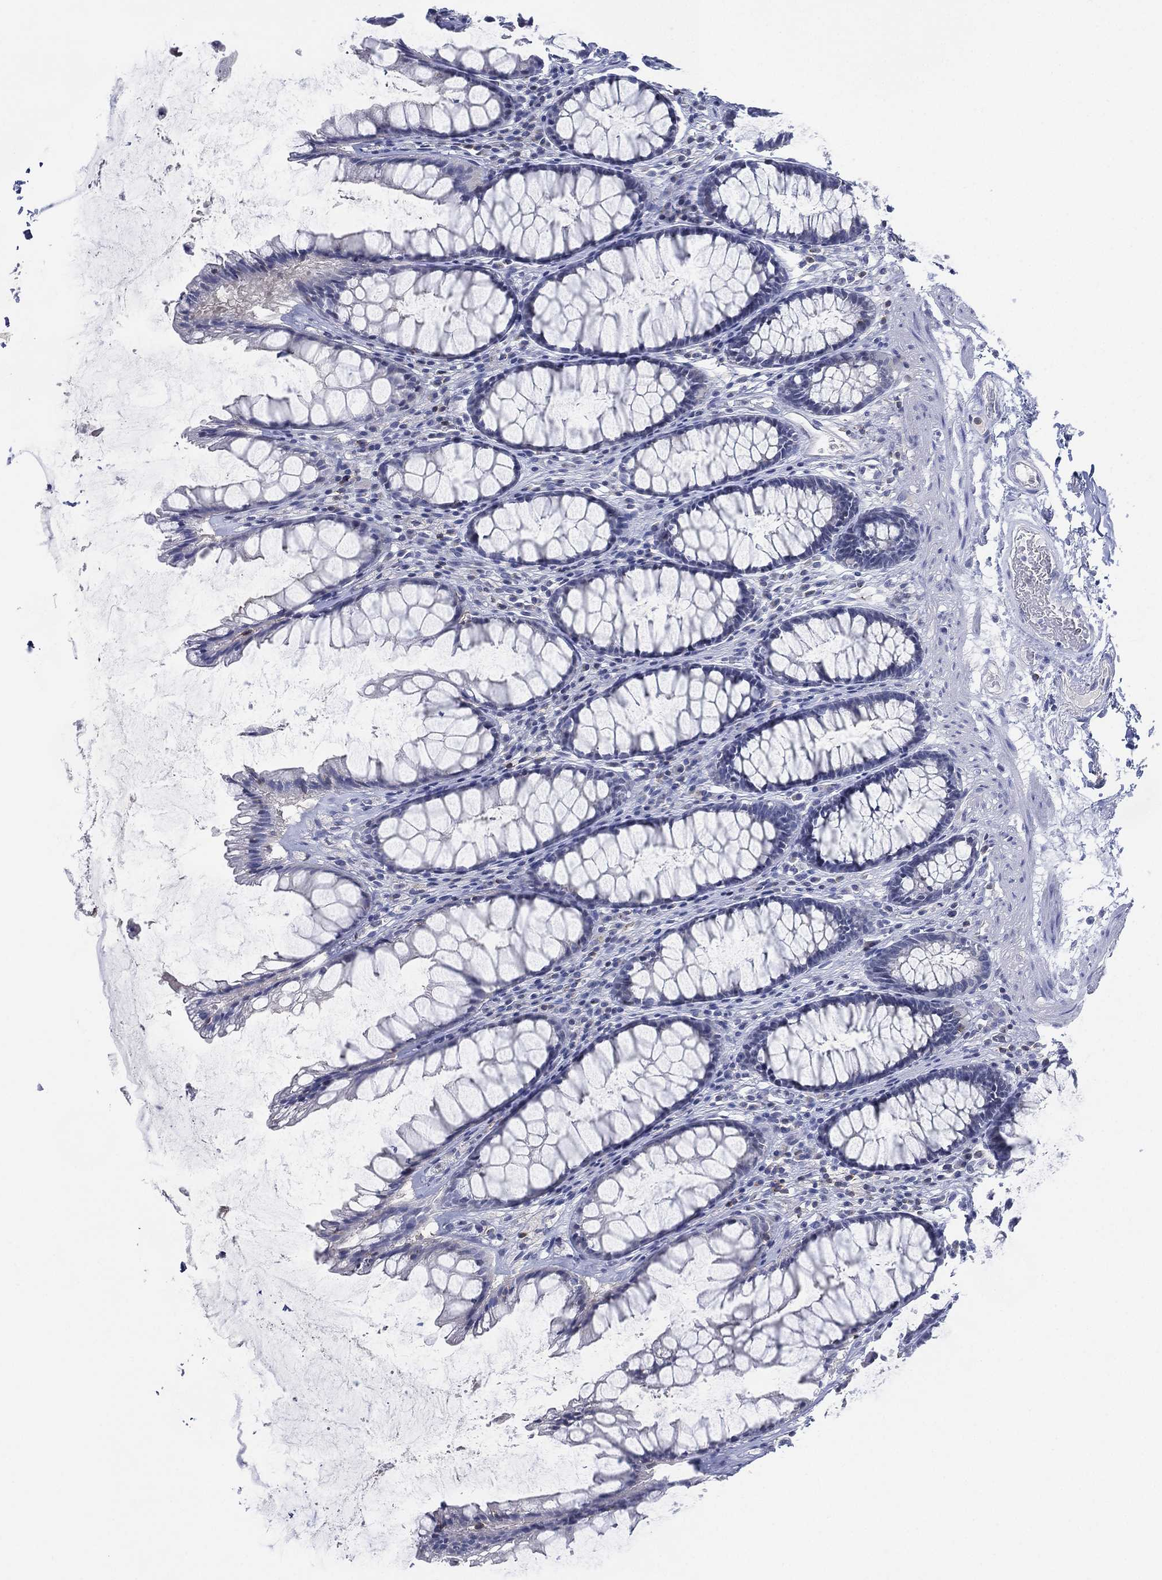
{"staining": {"intensity": "negative", "quantity": "none", "location": "none"}, "tissue": "rectum", "cell_type": "Glandular cells", "image_type": "normal", "snomed": [{"axis": "morphology", "description": "Normal tissue, NOS"}, {"axis": "topography", "description": "Rectum"}], "caption": "Immunohistochemical staining of benign rectum reveals no significant positivity in glandular cells.", "gene": "SEPTIN1", "patient": {"sex": "male", "age": 72}}